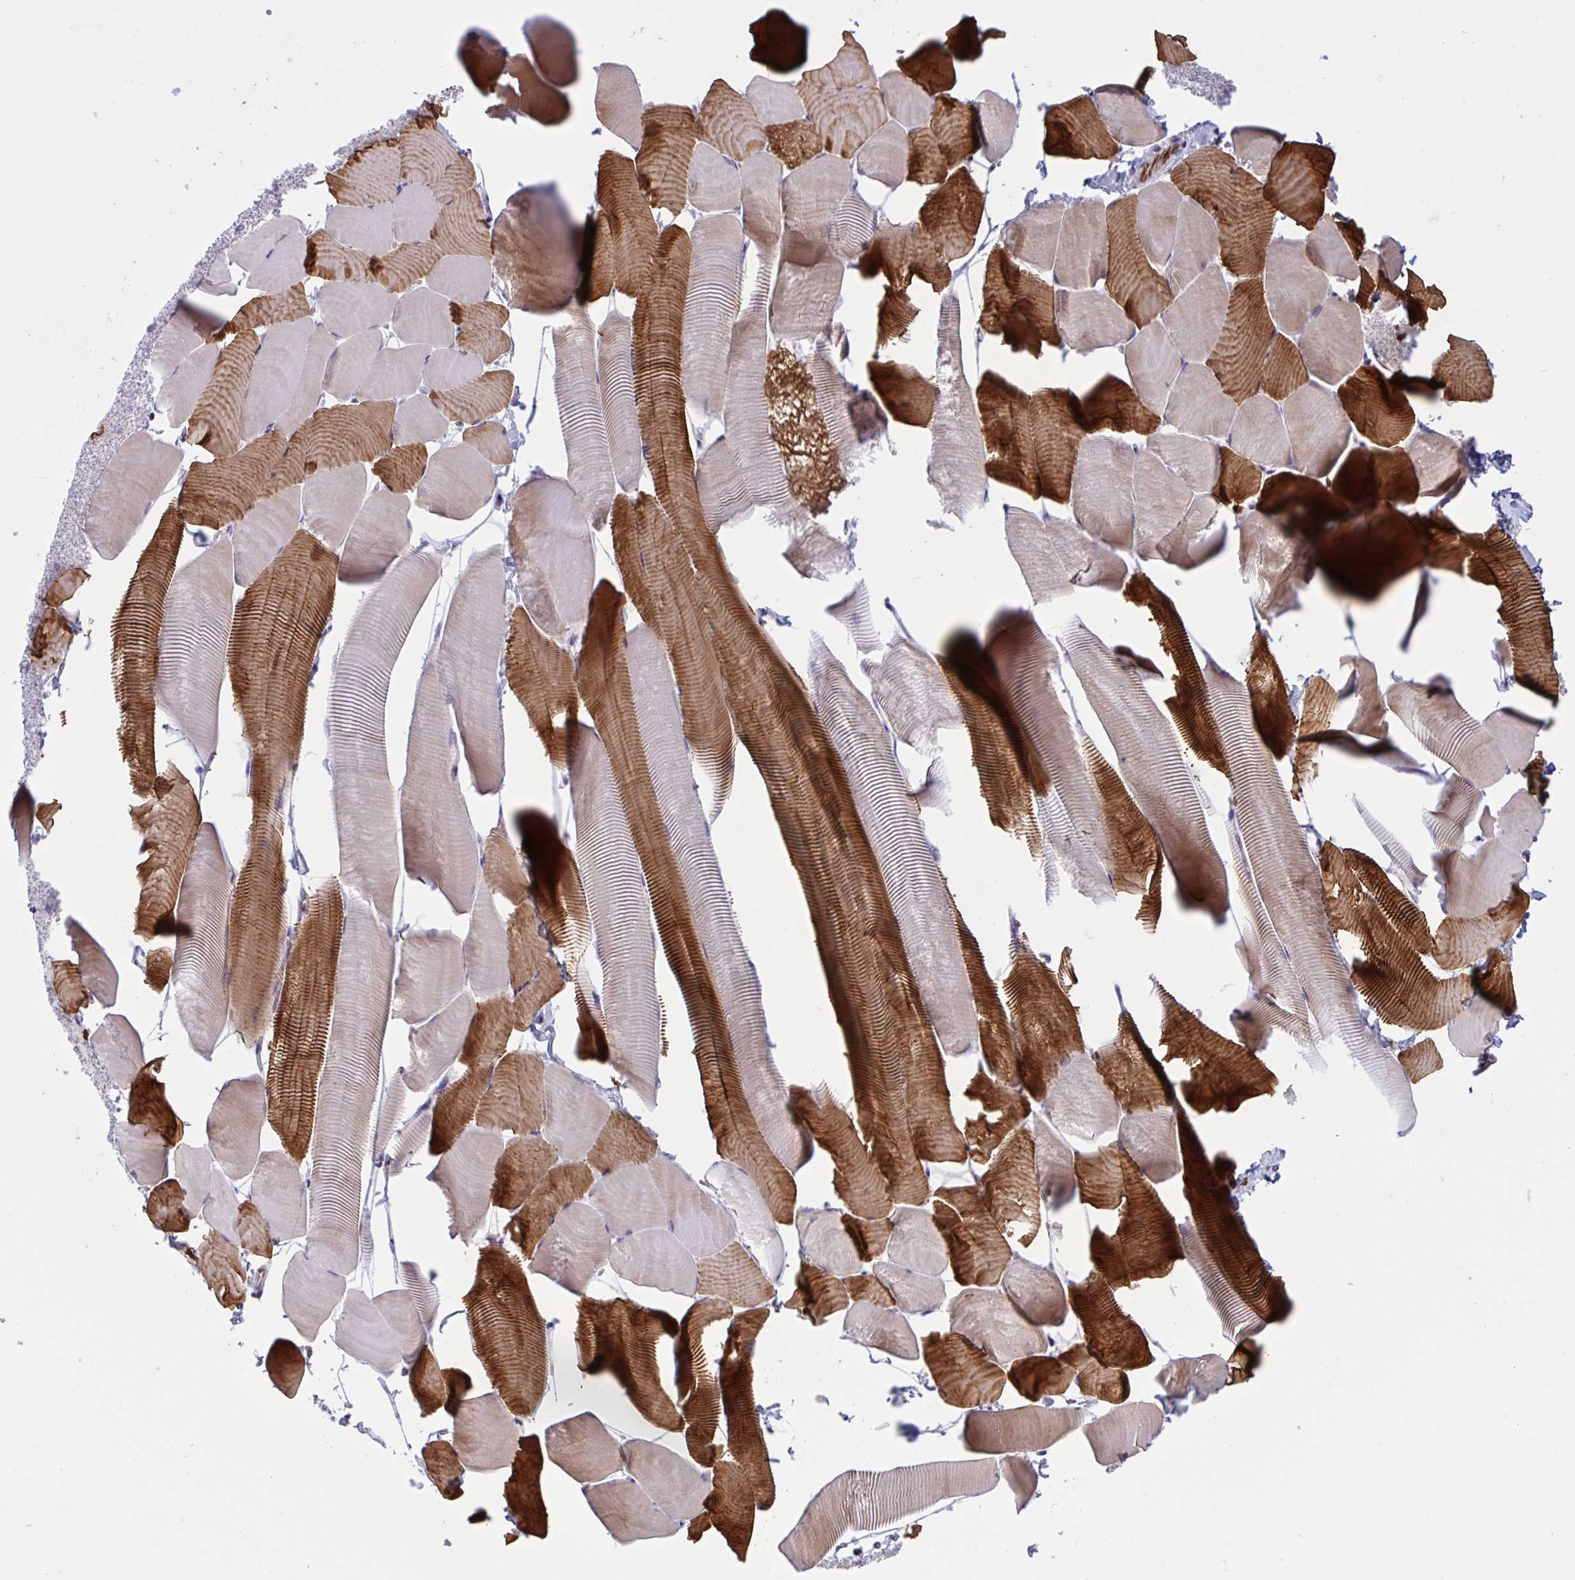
{"staining": {"intensity": "strong", "quantity": "25%-75%", "location": "cytoplasmic/membranous"}, "tissue": "skeletal muscle", "cell_type": "Myocytes", "image_type": "normal", "snomed": [{"axis": "morphology", "description": "Normal tissue, NOS"}, {"axis": "topography", "description": "Skeletal muscle"}], "caption": "Immunohistochemistry (IHC) (DAB) staining of unremarkable skeletal muscle exhibits strong cytoplasmic/membranous protein expression in approximately 25%-75% of myocytes.", "gene": "DCBLD1", "patient": {"sex": "male", "age": 25}}